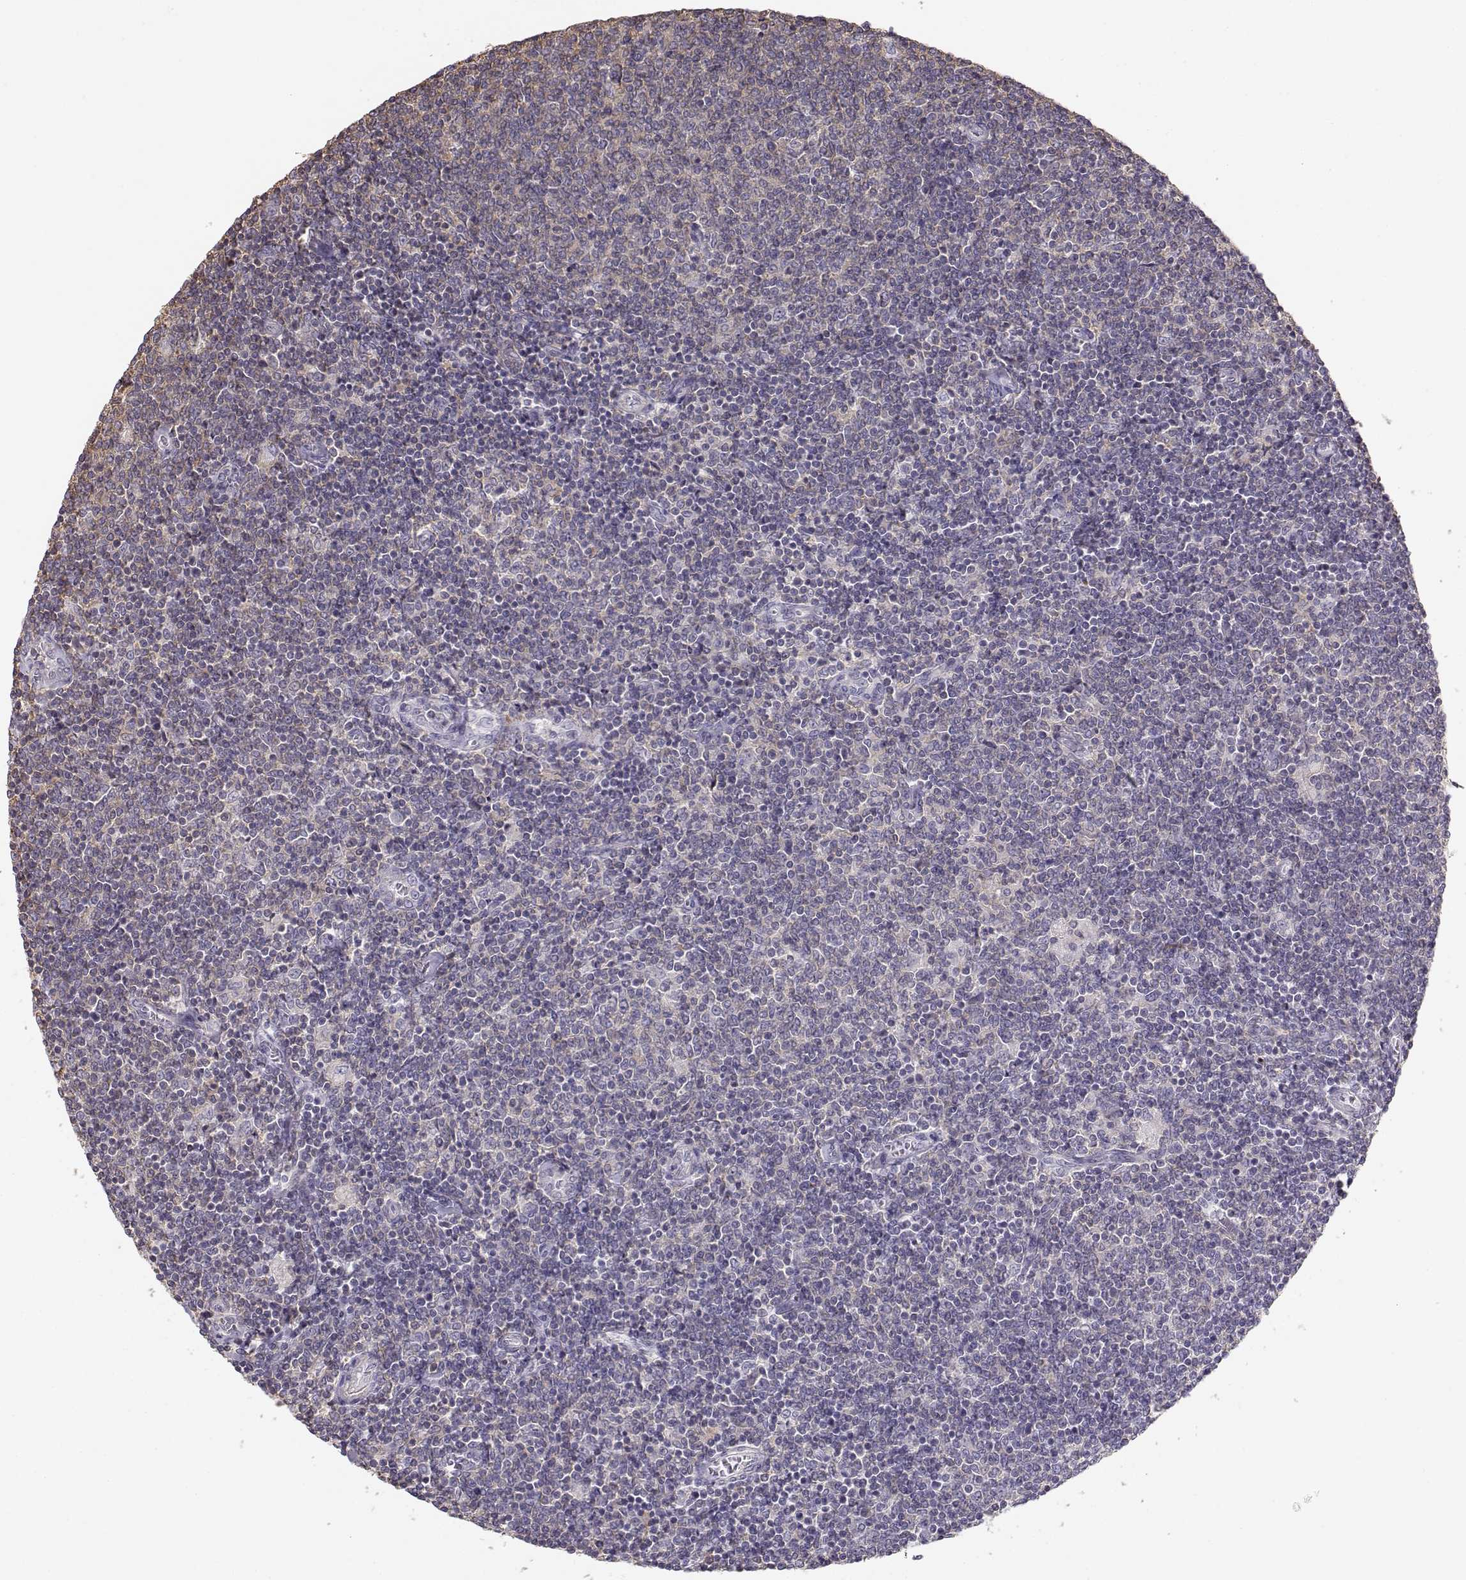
{"staining": {"intensity": "negative", "quantity": "none", "location": "none"}, "tissue": "lymphoma", "cell_type": "Tumor cells", "image_type": "cancer", "snomed": [{"axis": "morphology", "description": "Malignant lymphoma, non-Hodgkin's type, Low grade"}, {"axis": "topography", "description": "Lymph node"}], "caption": "This photomicrograph is of lymphoma stained with immunohistochemistry (IHC) to label a protein in brown with the nuclei are counter-stained blue. There is no positivity in tumor cells.", "gene": "DAPL1", "patient": {"sex": "male", "age": 52}}